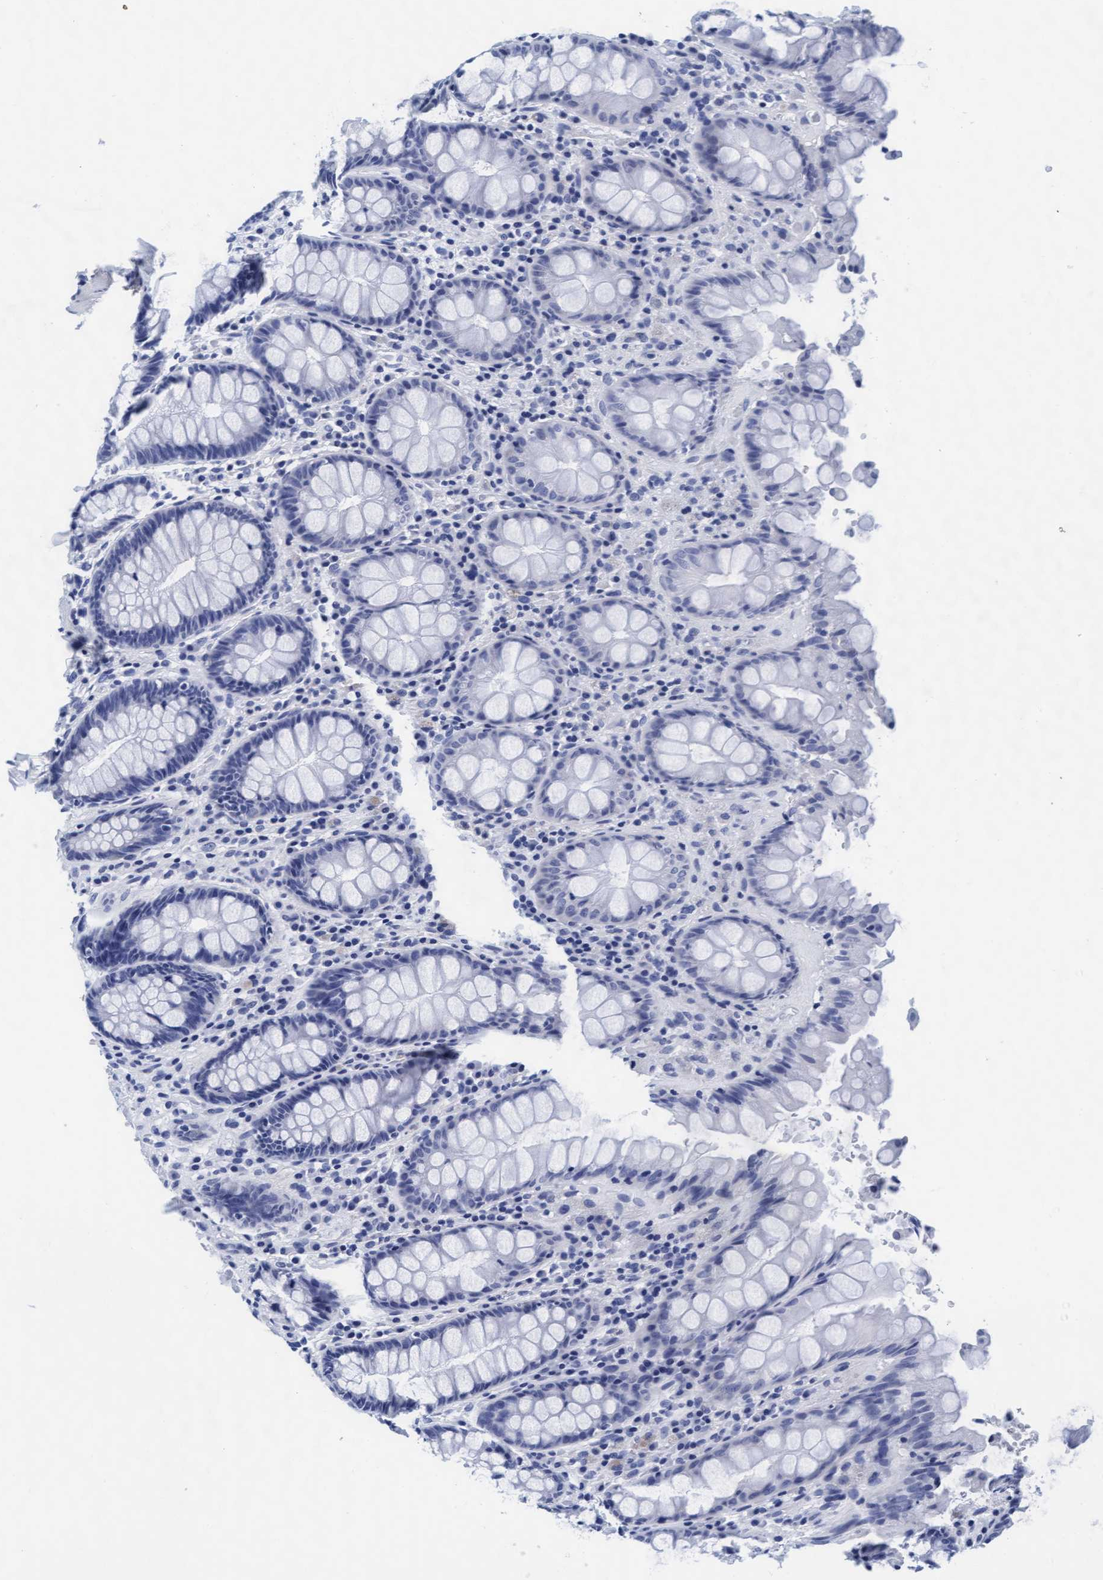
{"staining": {"intensity": "negative", "quantity": "none", "location": "none"}, "tissue": "rectum", "cell_type": "Glandular cells", "image_type": "normal", "snomed": [{"axis": "morphology", "description": "Normal tissue, NOS"}, {"axis": "topography", "description": "Rectum"}], "caption": "This is an immunohistochemistry (IHC) image of unremarkable human rectum. There is no expression in glandular cells.", "gene": "ARSG", "patient": {"sex": "male", "age": 64}}